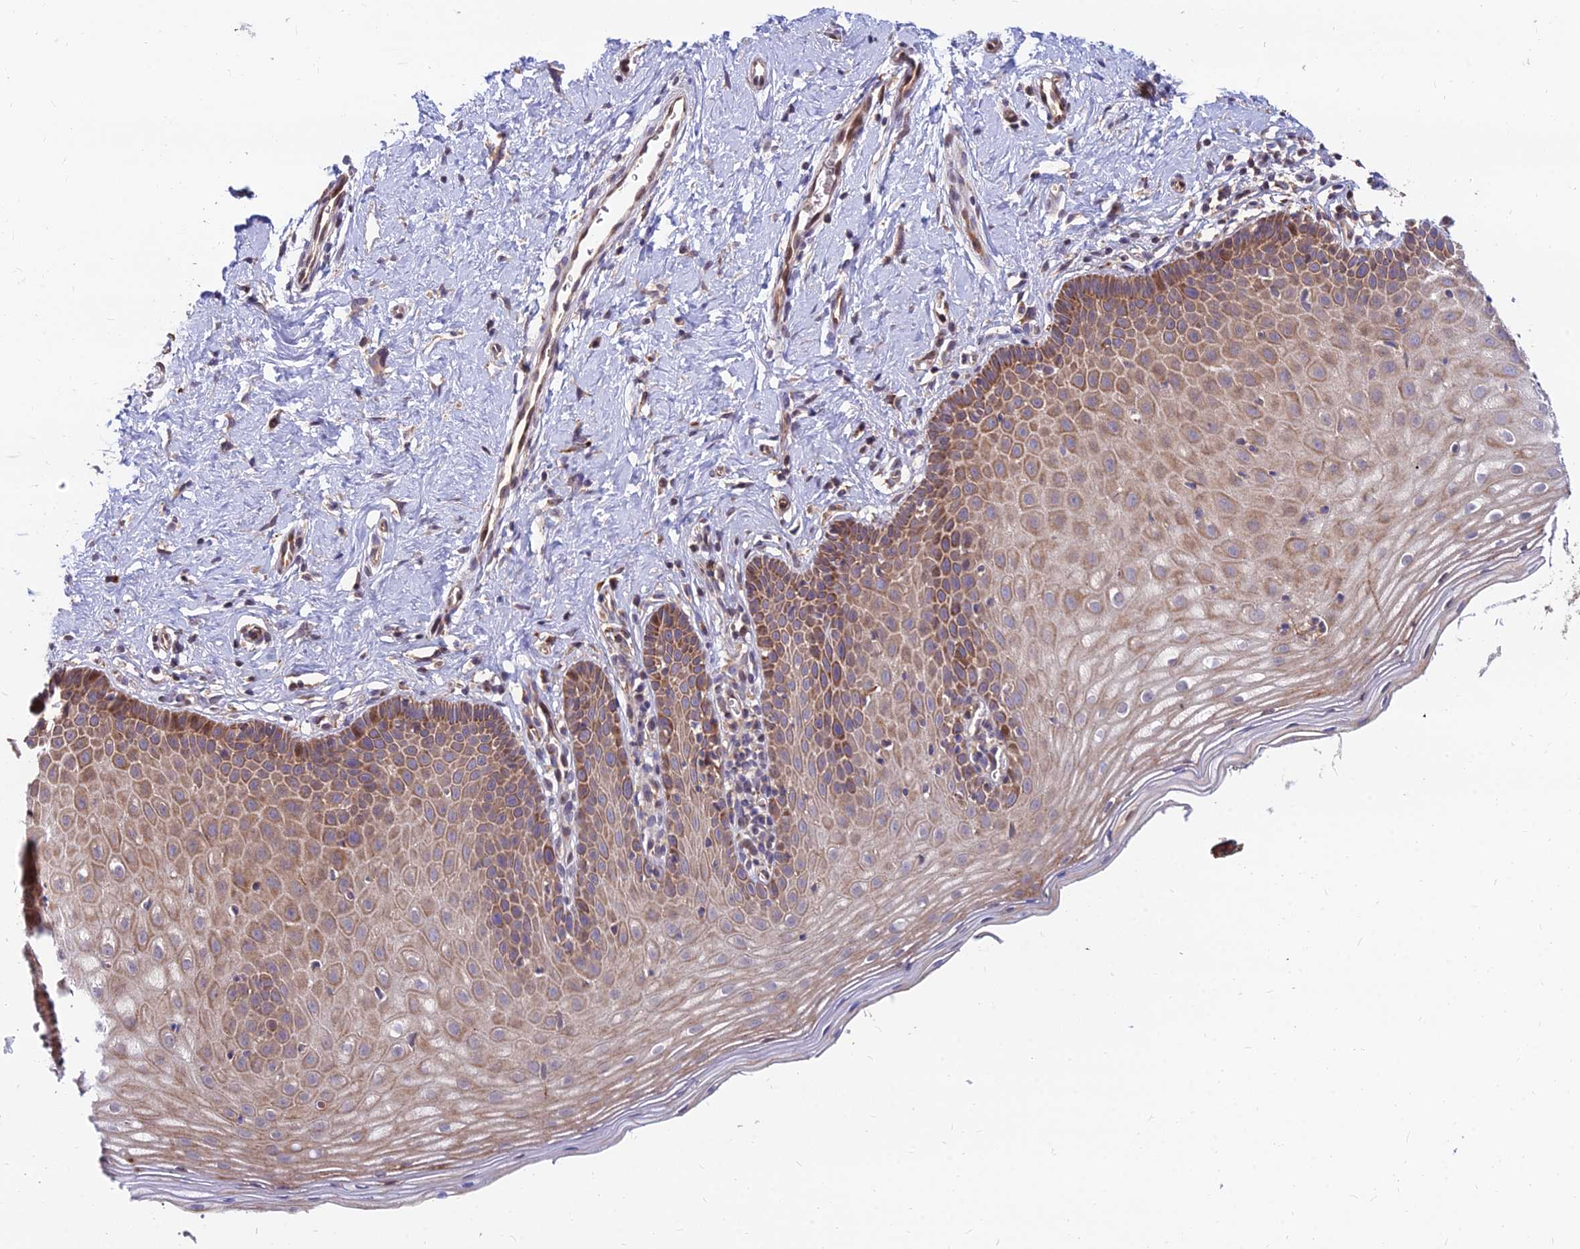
{"staining": {"intensity": "moderate", "quantity": "<25%", "location": "cytoplasmic/membranous"}, "tissue": "cervix", "cell_type": "Glandular cells", "image_type": "normal", "snomed": [{"axis": "morphology", "description": "Normal tissue, NOS"}, {"axis": "topography", "description": "Cervix"}], "caption": "Human cervix stained for a protein (brown) reveals moderate cytoplasmic/membranous positive staining in about <25% of glandular cells.", "gene": "CCT6A", "patient": {"sex": "female", "age": 36}}